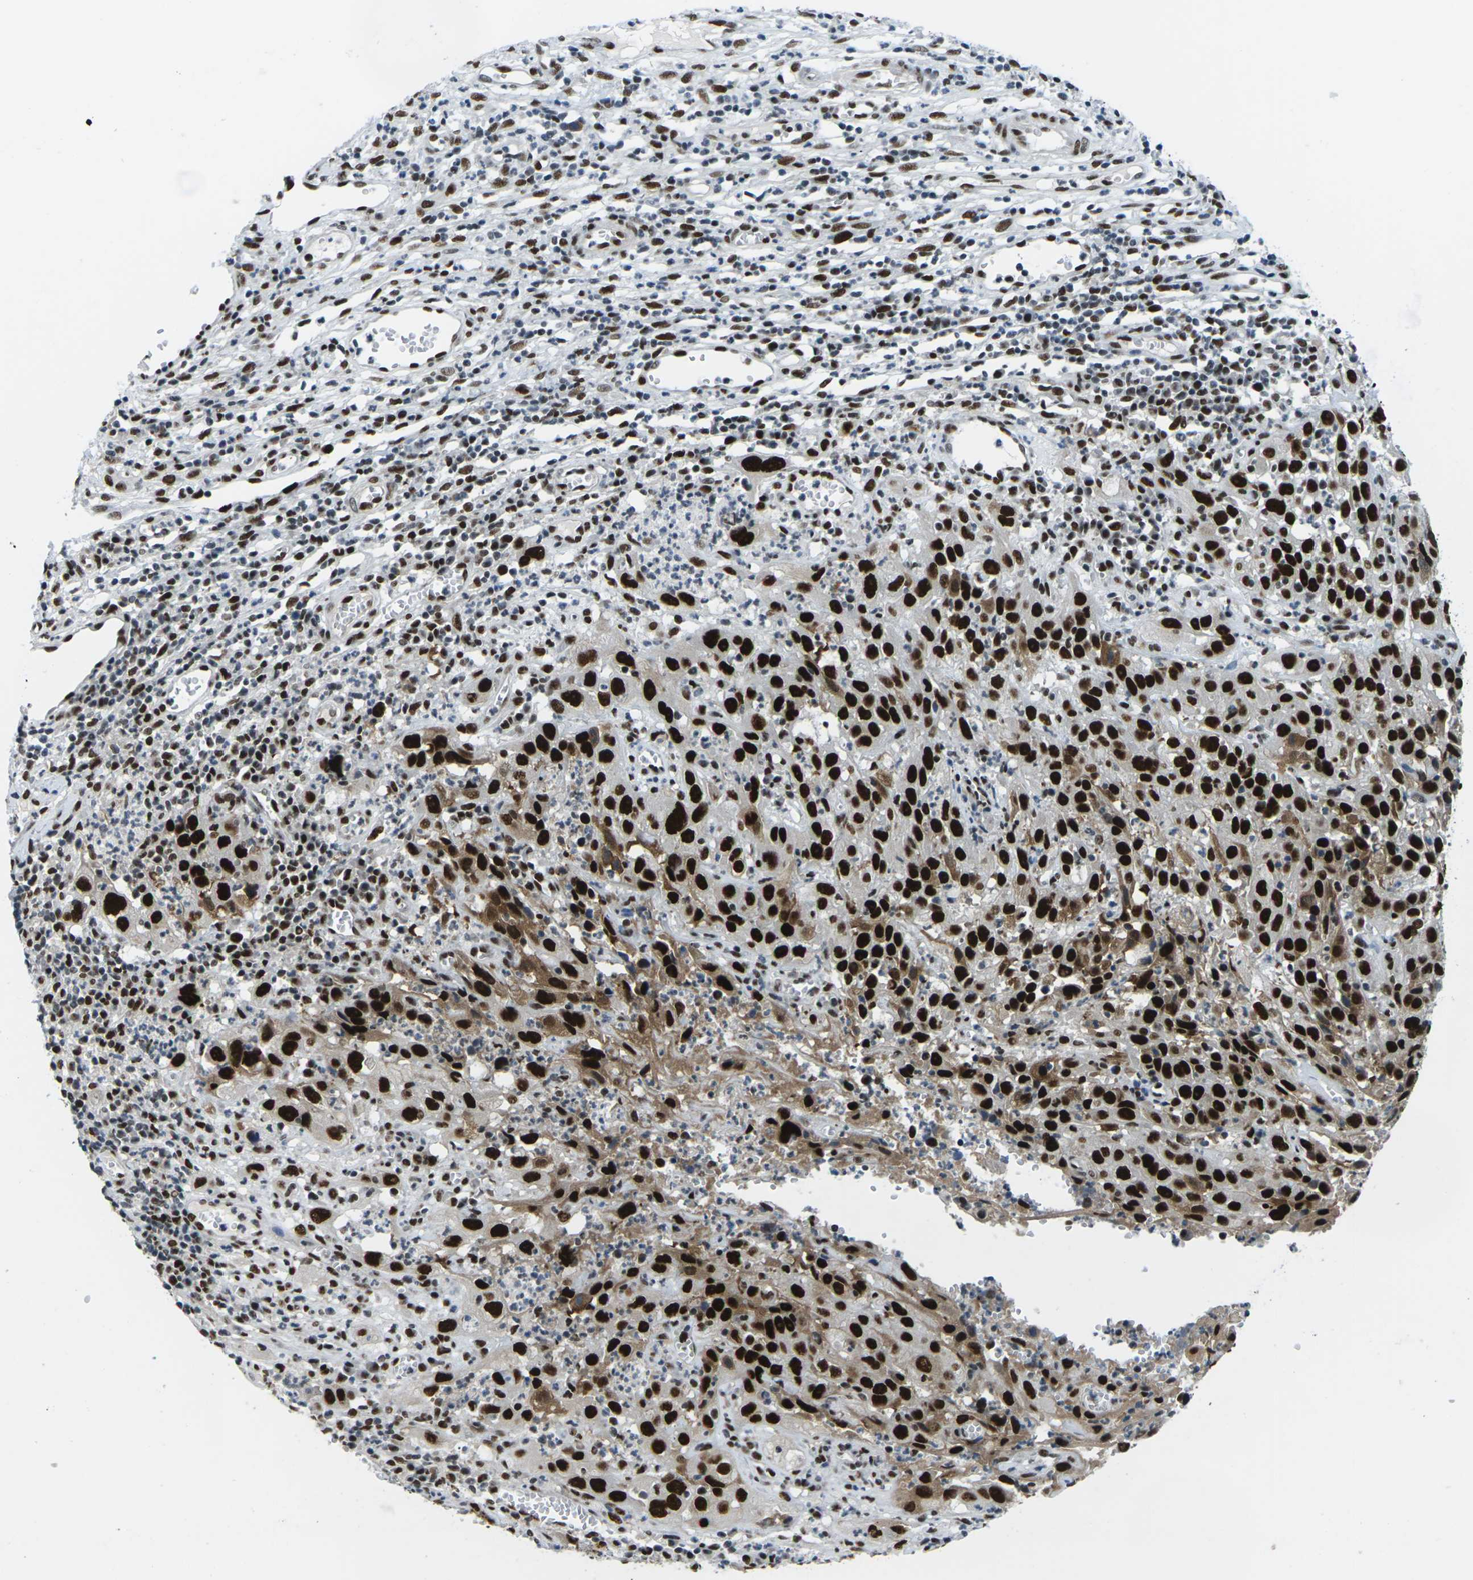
{"staining": {"intensity": "strong", "quantity": ">75%", "location": "nuclear"}, "tissue": "cervical cancer", "cell_type": "Tumor cells", "image_type": "cancer", "snomed": [{"axis": "morphology", "description": "Squamous cell carcinoma, NOS"}, {"axis": "topography", "description": "Cervix"}], "caption": "This histopathology image demonstrates IHC staining of cervical cancer, with high strong nuclear expression in about >75% of tumor cells.", "gene": "PSME3", "patient": {"sex": "female", "age": 32}}